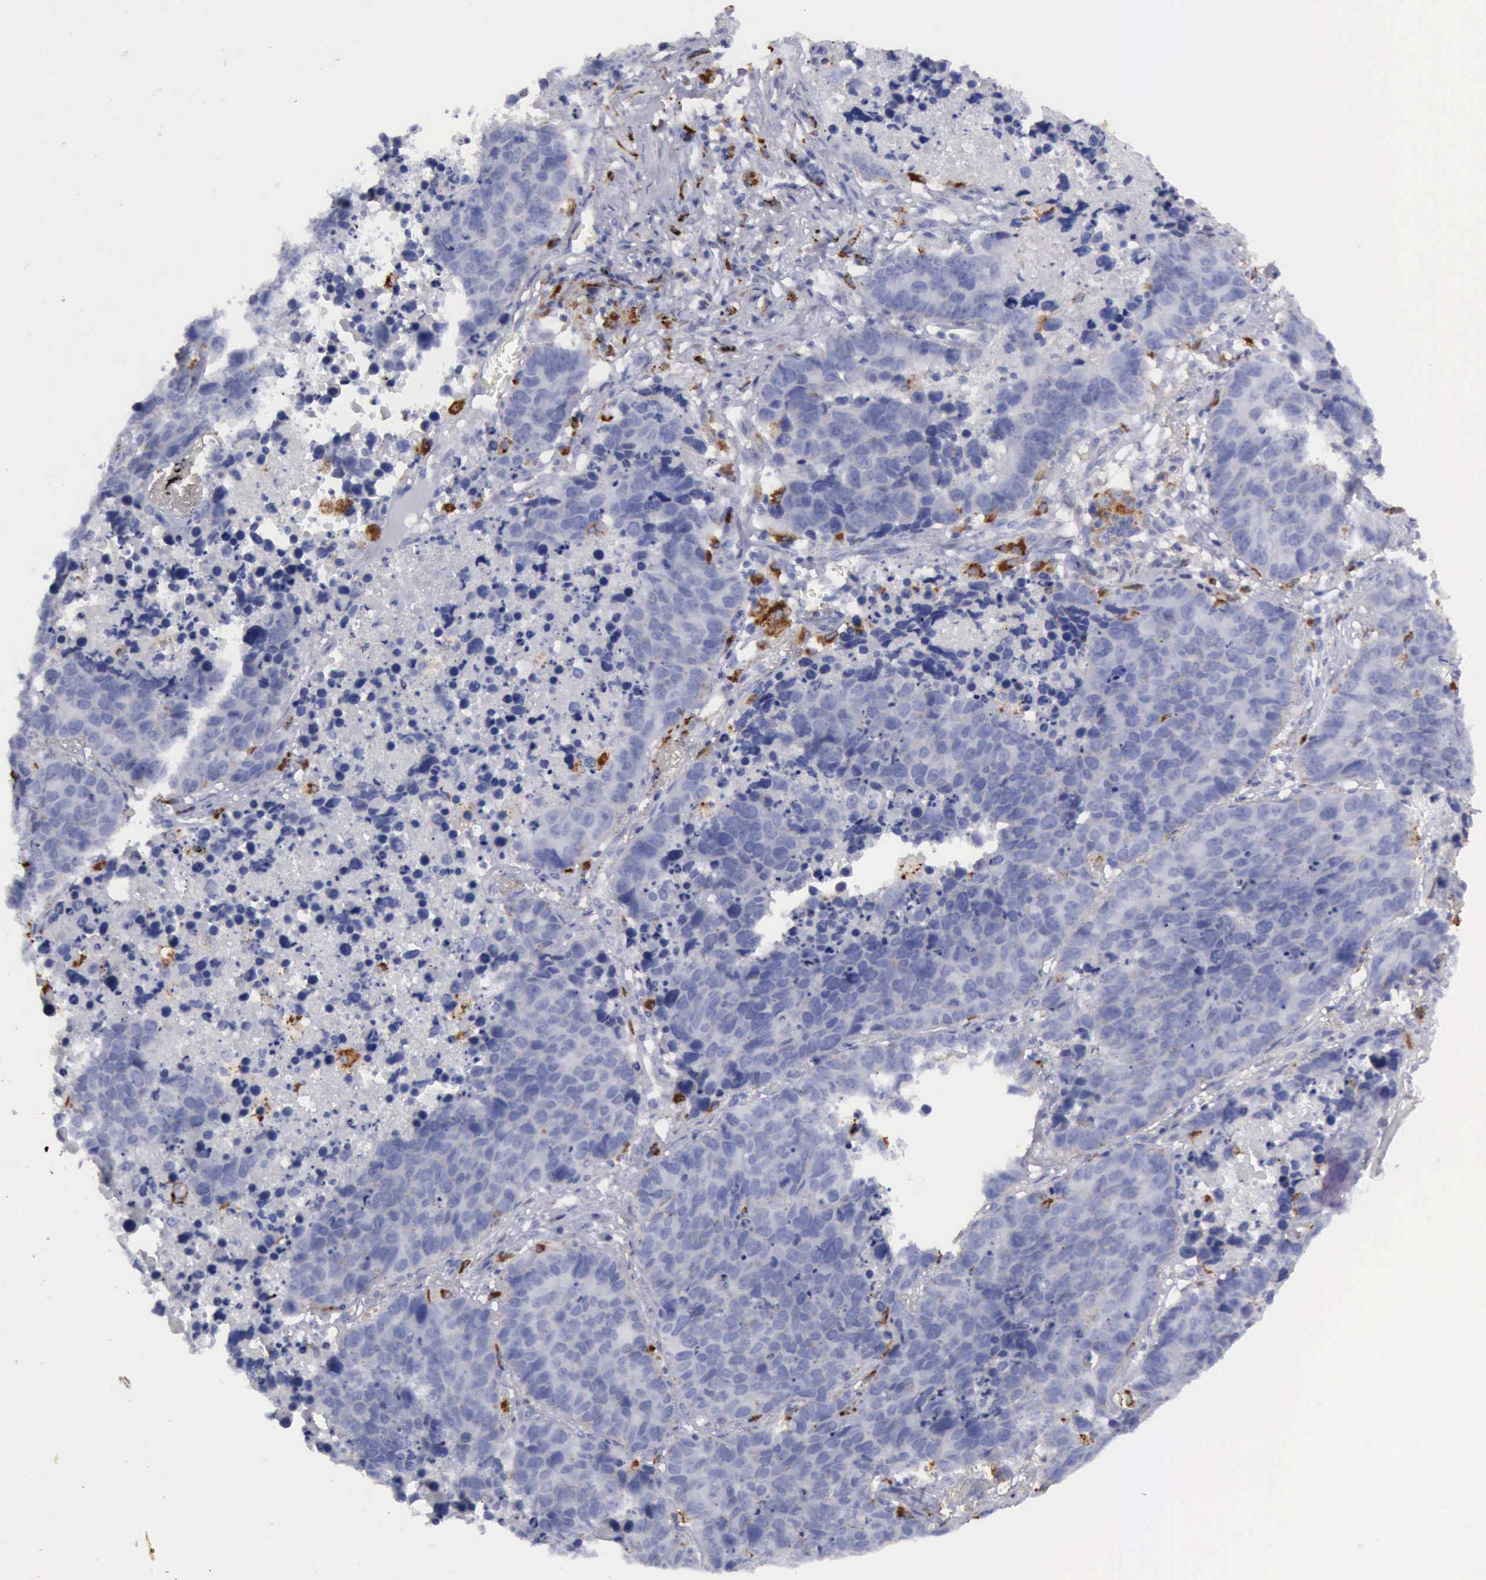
{"staining": {"intensity": "negative", "quantity": "none", "location": "none"}, "tissue": "lung cancer", "cell_type": "Tumor cells", "image_type": "cancer", "snomed": [{"axis": "morphology", "description": "Carcinoid, malignant, NOS"}, {"axis": "topography", "description": "Lung"}], "caption": "The micrograph displays no significant staining in tumor cells of carcinoid (malignant) (lung). The staining was performed using DAB (3,3'-diaminobenzidine) to visualize the protein expression in brown, while the nuclei were stained in blue with hematoxylin (Magnification: 20x).", "gene": "CTSS", "patient": {"sex": "male", "age": 60}}